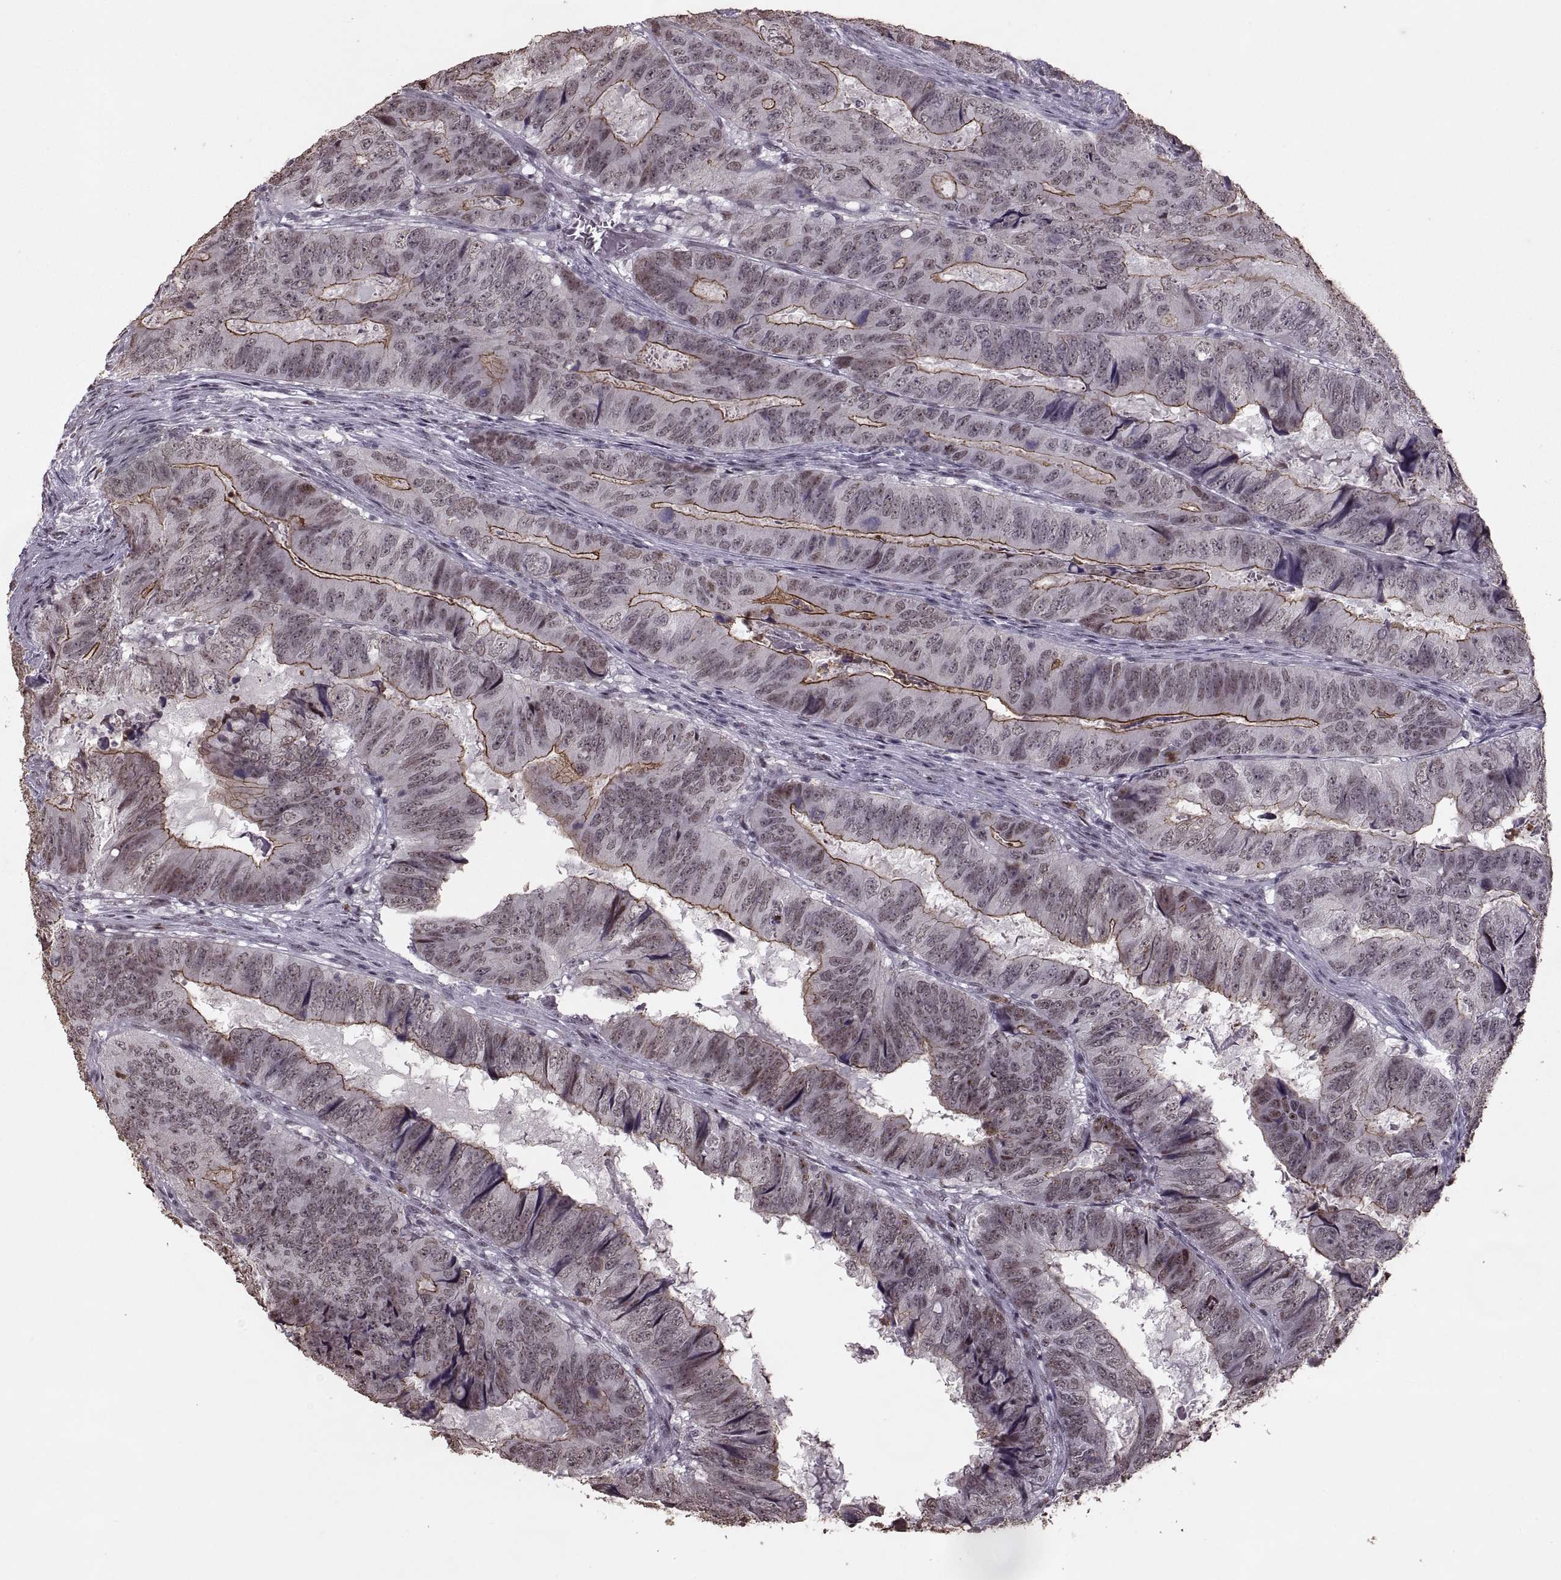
{"staining": {"intensity": "moderate", "quantity": "25%-75%", "location": "cytoplasmic/membranous"}, "tissue": "colorectal cancer", "cell_type": "Tumor cells", "image_type": "cancer", "snomed": [{"axis": "morphology", "description": "Adenocarcinoma, NOS"}, {"axis": "topography", "description": "Colon"}], "caption": "Moderate cytoplasmic/membranous staining is identified in approximately 25%-75% of tumor cells in colorectal cancer (adenocarcinoma). (DAB (3,3'-diaminobenzidine) = brown stain, brightfield microscopy at high magnification).", "gene": "PALS1", "patient": {"sex": "male", "age": 79}}